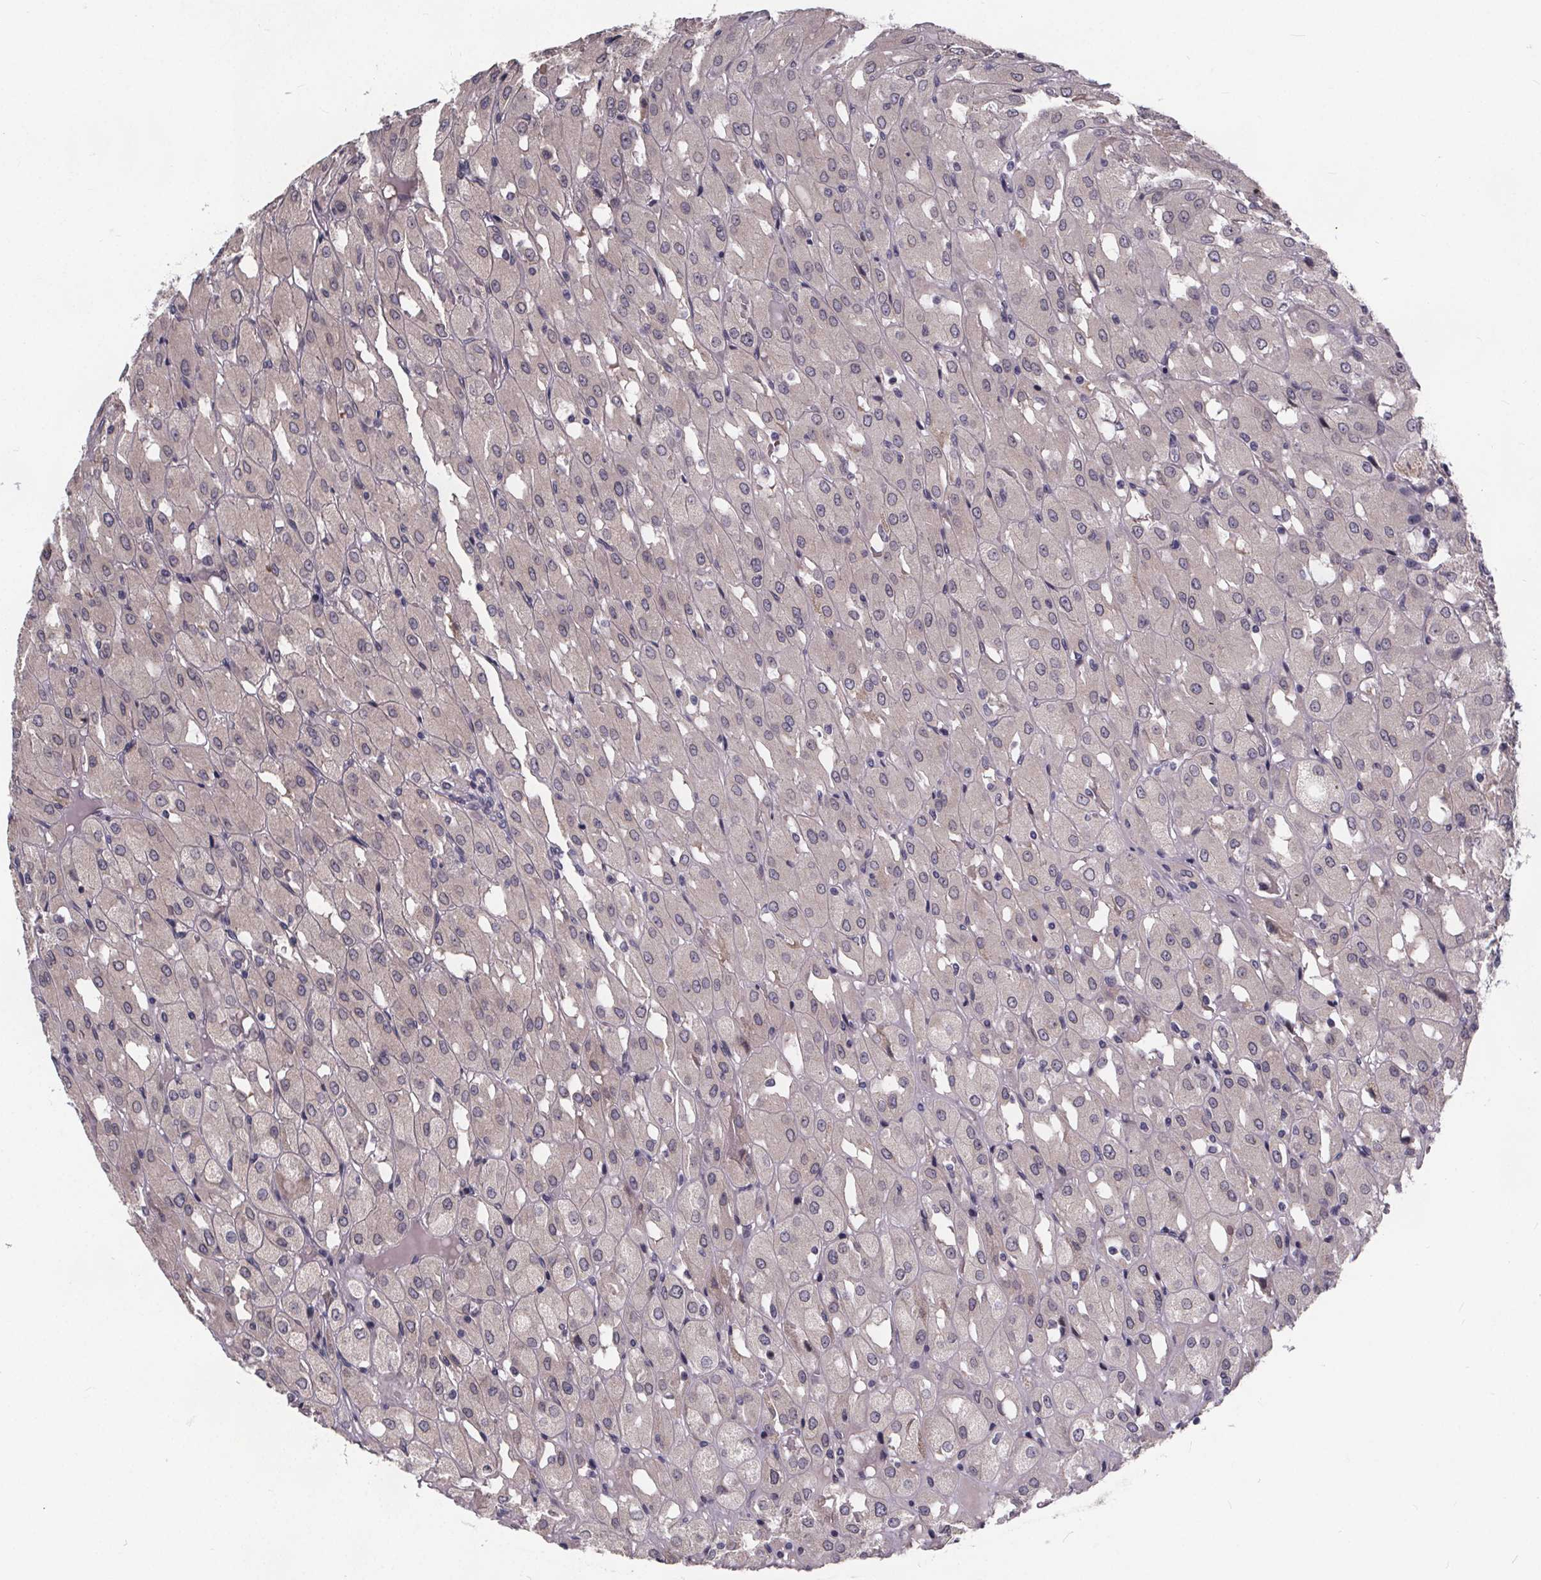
{"staining": {"intensity": "negative", "quantity": "none", "location": "none"}, "tissue": "renal cancer", "cell_type": "Tumor cells", "image_type": "cancer", "snomed": [{"axis": "morphology", "description": "Adenocarcinoma, NOS"}, {"axis": "topography", "description": "Kidney"}], "caption": "Image shows no protein positivity in tumor cells of renal cancer tissue.", "gene": "FAM181B", "patient": {"sex": "male", "age": 72}}